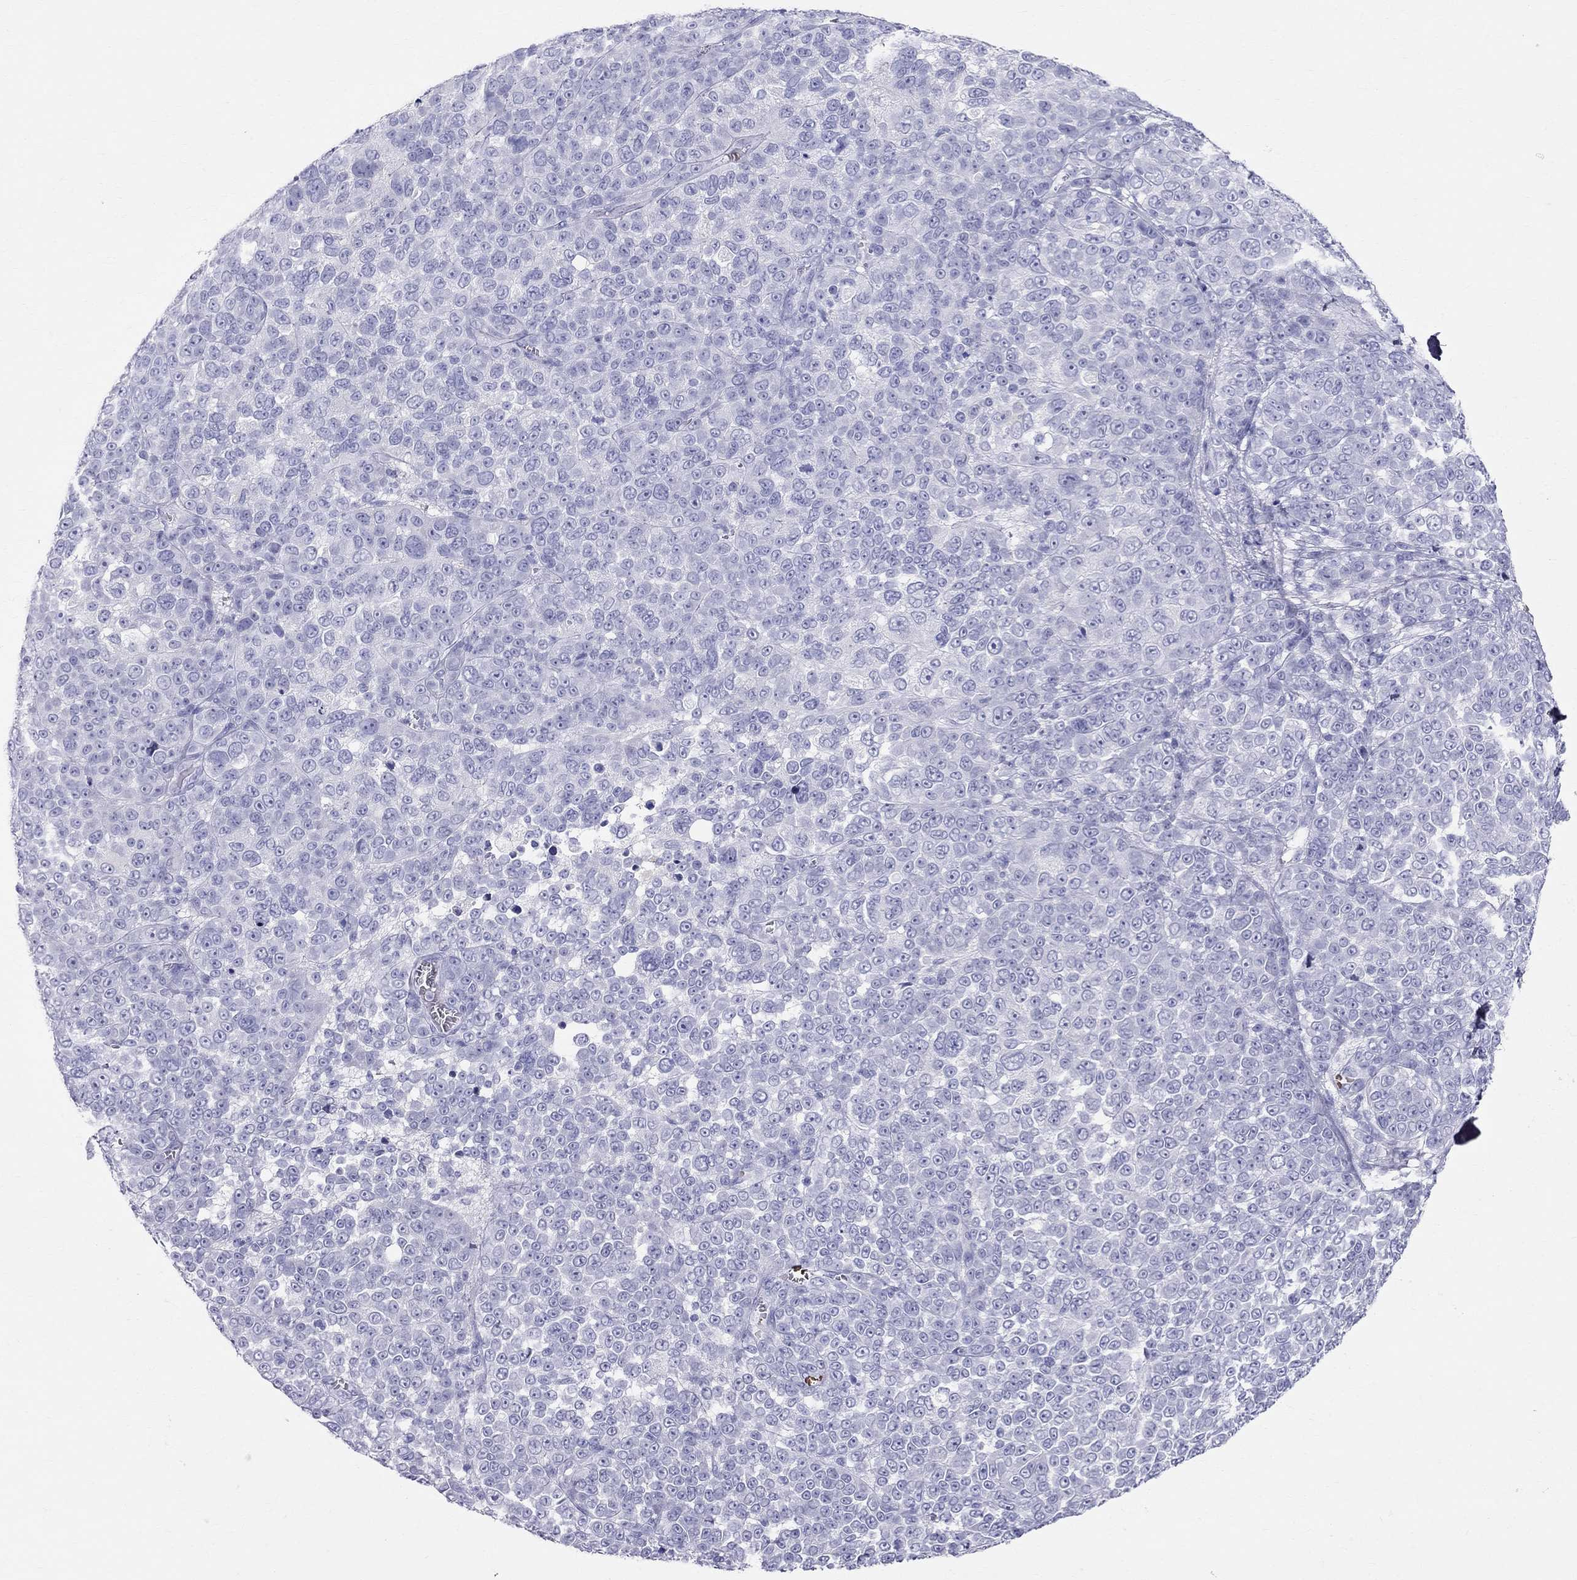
{"staining": {"intensity": "negative", "quantity": "none", "location": "none"}, "tissue": "melanoma", "cell_type": "Tumor cells", "image_type": "cancer", "snomed": [{"axis": "morphology", "description": "Malignant melanoma, NOS"}, {"axis": "topography", "description": "Skin"}], "caption": "DAB (3,3'-diaminobenzidine) immunohistochemical staining of human melanoma demonstrates no significant expression in tumor cells.", "gene": "DNAAF6", "patient": {"sex": "female", "age": 95}}